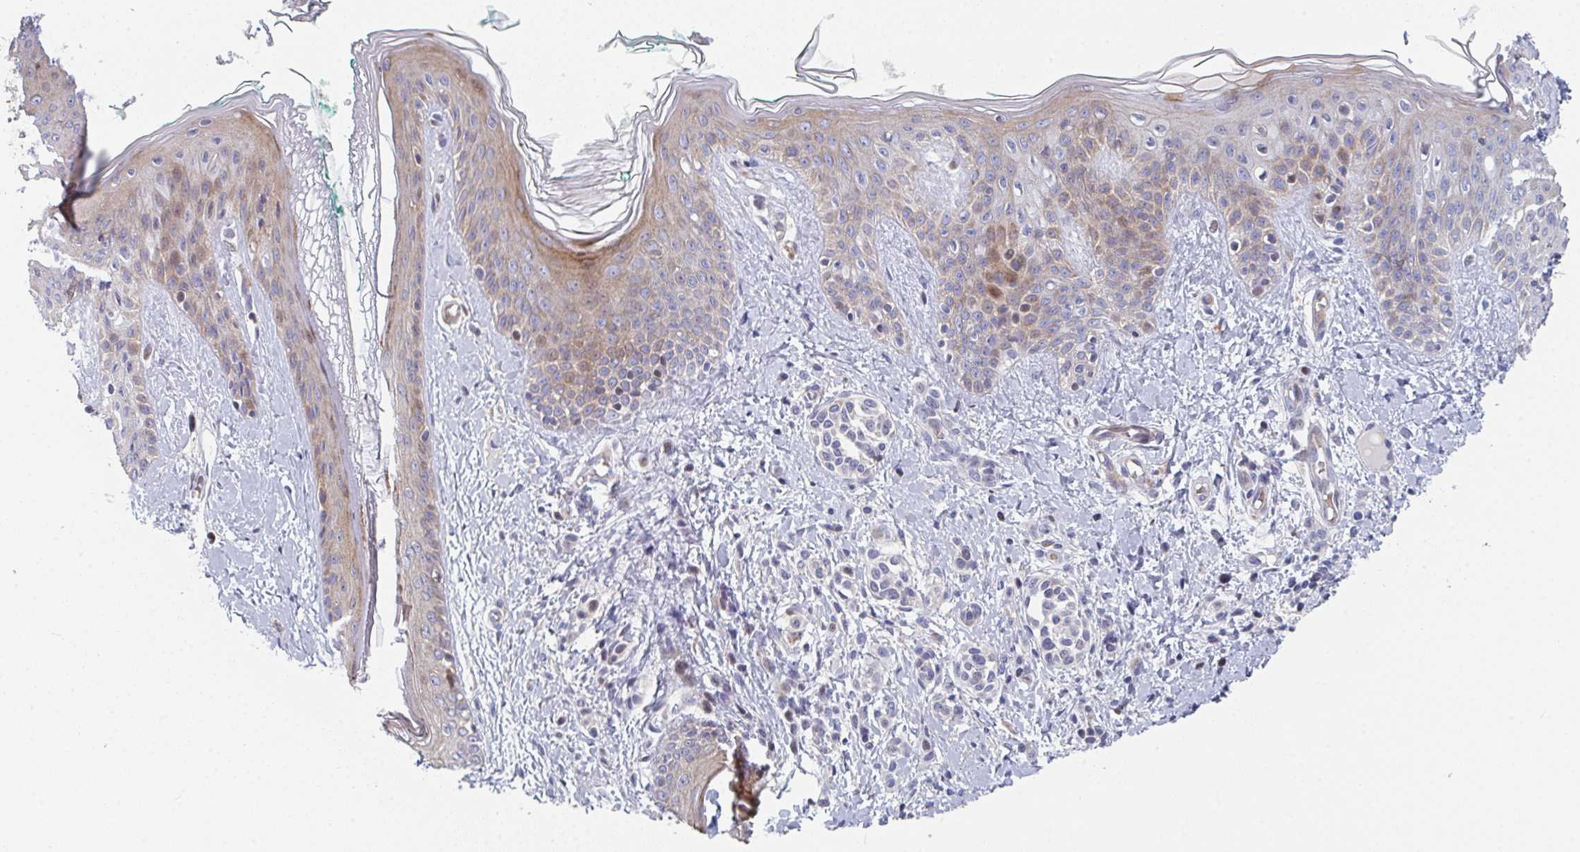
{"staining": {"intensity": "weak", "quantity": "25%-75%", "location": "cytoplasmic/membranous"}, "tissue": "skin", "cell_type": "Fibroblasts", "image_type": "normal", "snomed": [{"axis": "morphology", "description": "Normal tissue, NOS"}, {"axis": "topography", "description": "Skin"}], "caption": "Protein staining by immunohistochemistry exhibits weak cytoplasmic/membranous expression in approximately 25%-75% of fibroblasts in unremarkable skin.", "gene": "ZNF644", "patient": {"sex": "male", "age": 16}}